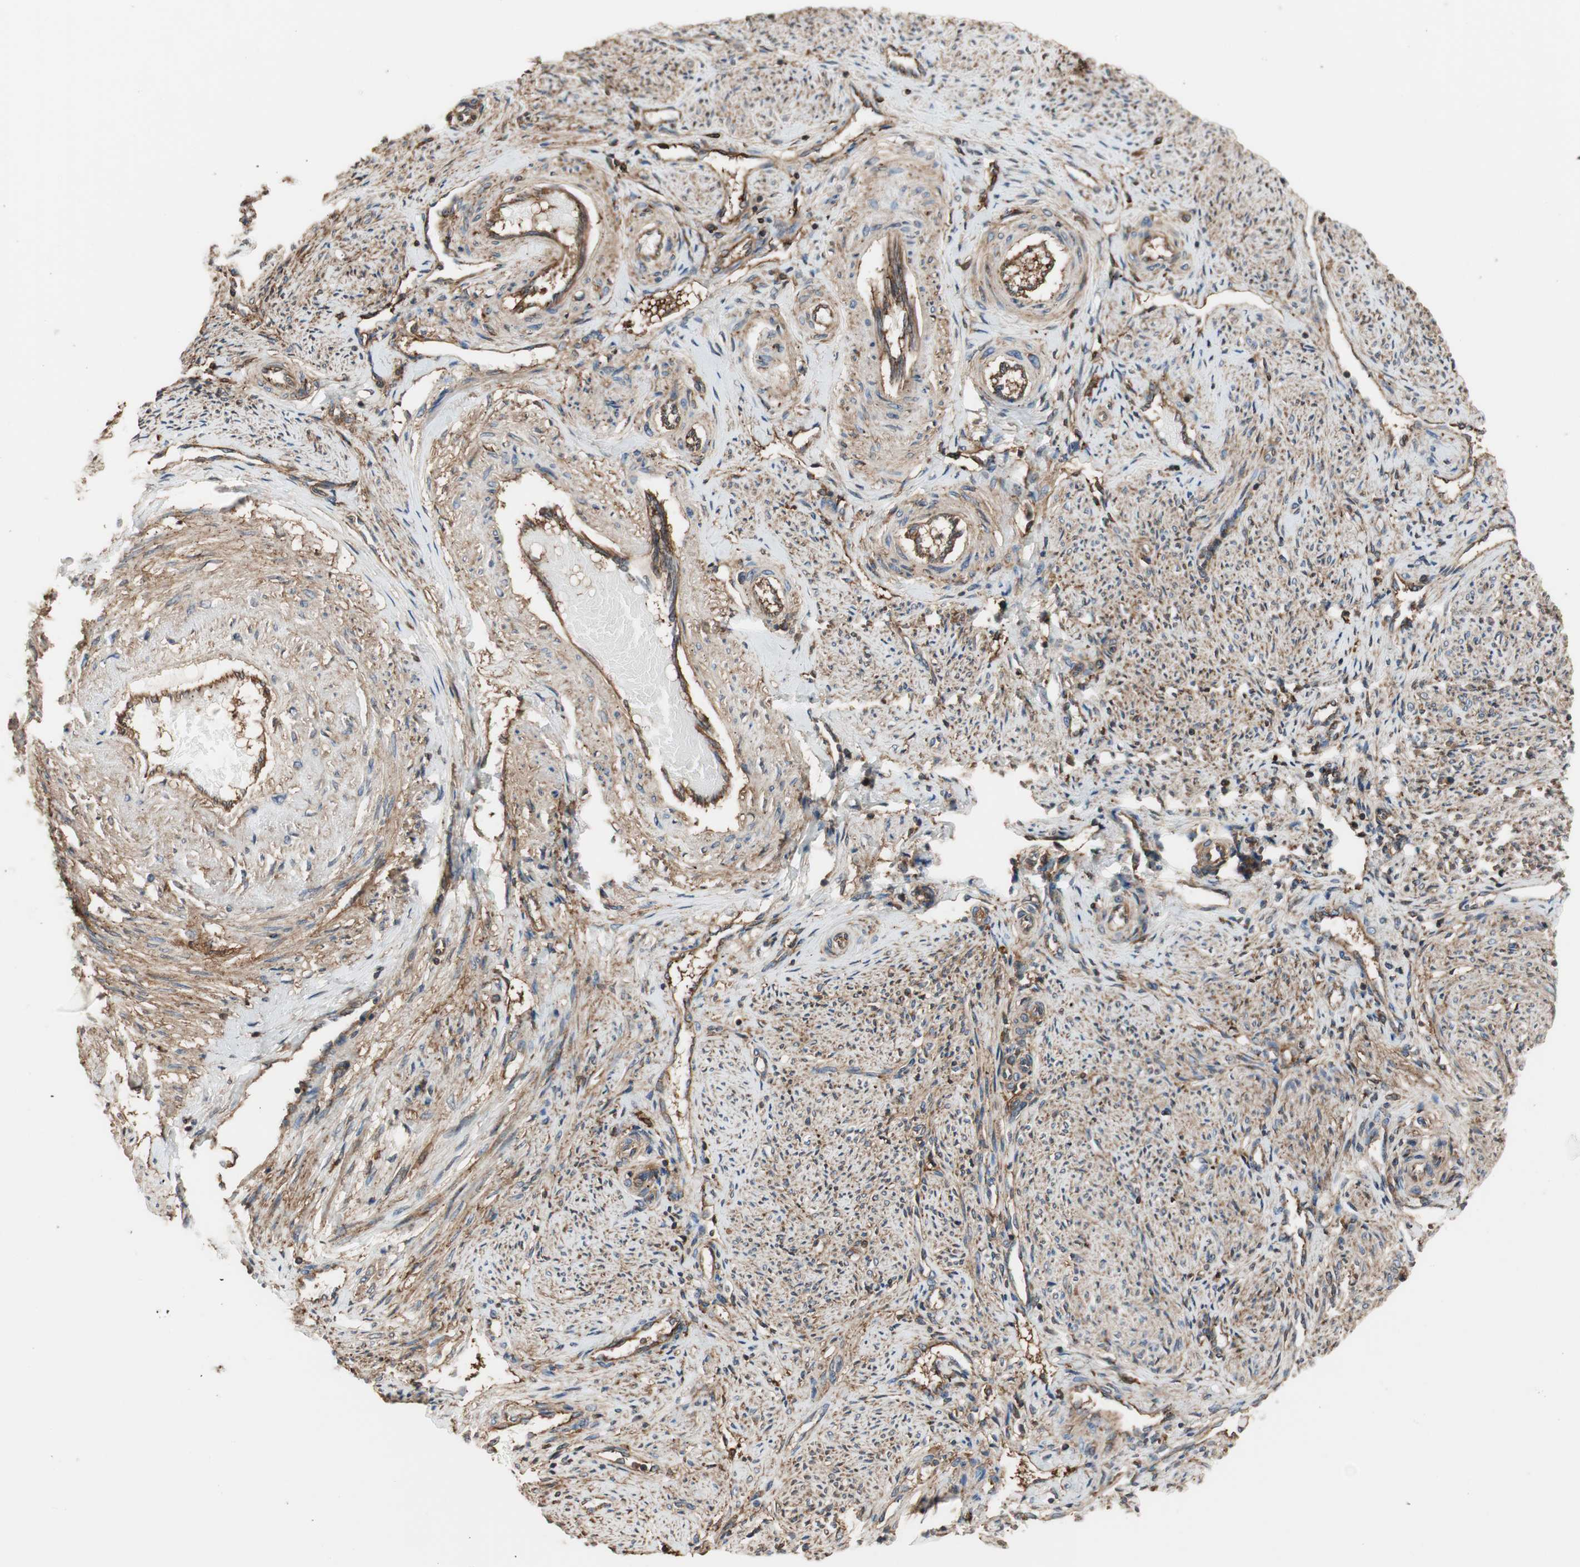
{"staining": {"intensity": "moderate", "quantity": ">75%", "location": "cytoplasmic/membranous"}, "tissue": "endometrium", "cell_type": "Cells in endometrial stroma", "image_type": "normal", "snomed": [{"axis": "morphology", "description": "Normal tissue, NOS"}, {"axis": "topography", "description": "Endometrium"}], "caption": "A photomicrograph of human endometrium stained for a protein shows moderate cytoplasmic/membranous brown staining in cells in endometrial stroma.", "gene": "IL1RL1", "patient": {"sex": "female", "age": 42}}